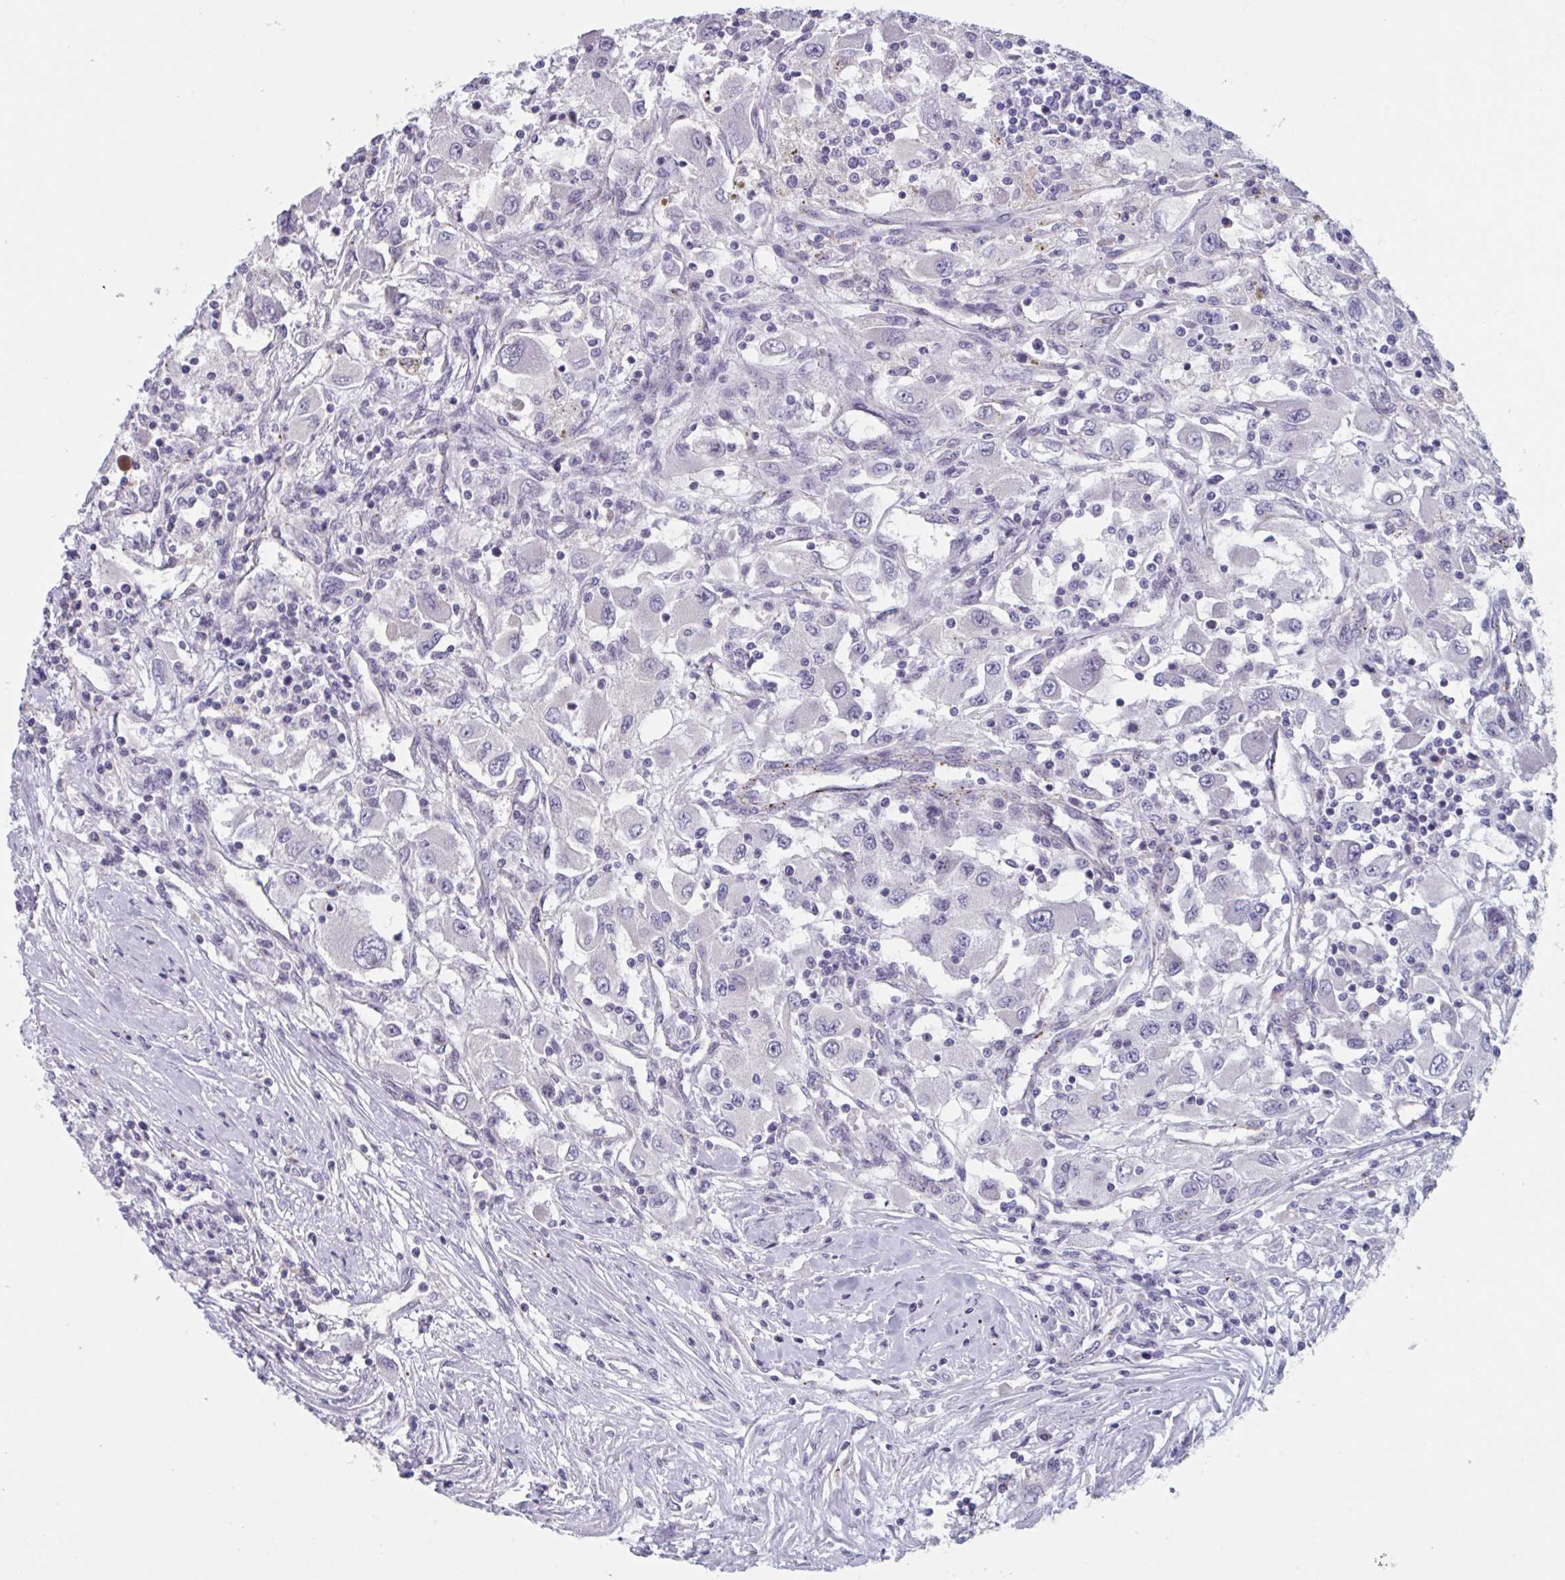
{"staining": {"intensity": "negative", "quantity": "none", "location": "none"}, "tissue": "renal cancer", "cell_type": "Tumor cells", "image_type": "cancer", "snomed": [{"axis": "morphology", "description": "Adenocarcinoma, NOS"}, {"axis": "topography", "description": "Kidney"}], "caption": "Immunohistochemistry photomicrograph of renal cancer stained for a protein (brown), which reveals no positivity in tumor cells.", "gene": "TNFSF10", "patient": {"sex": "female", "age": 67}}